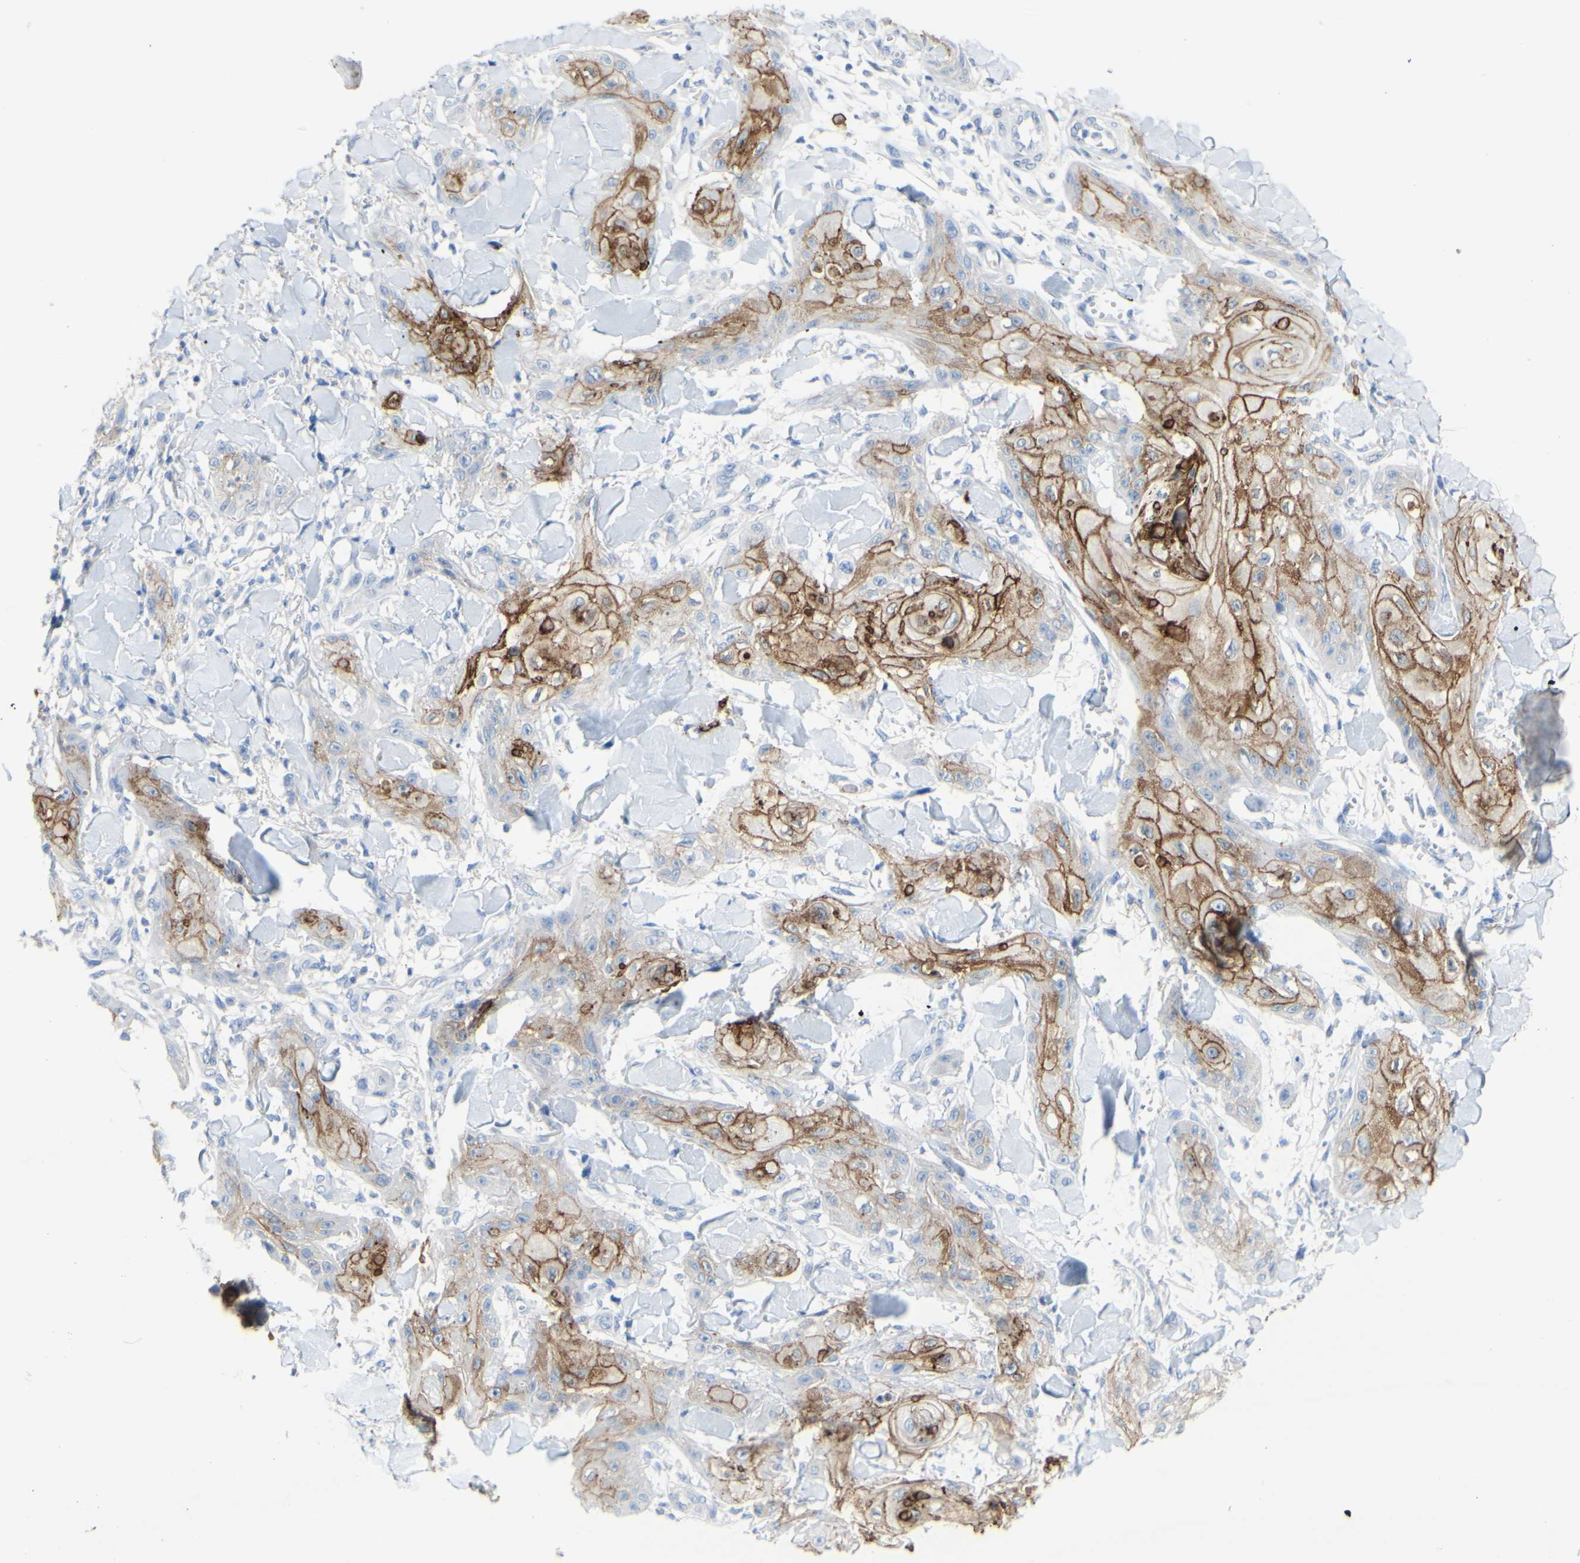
{"staining": {"intensity": "moderate", "quantity": ">75%", "location": "cytoplasmic/membranous"}, "tissue": "skin cancer", "cell_type": "Tumor cells", "image_type": "cancer", "snomed": [{"axis": "morphology", "description": "Squamous cell carcinoma, NOS"}, {"axis": "topography", "description": "Skin"}], "caption": "A high-resolution histopathology image shows IHC staining of skin squamous cell carcinoma, which reveals moderate cytoplasmic/membranous expression in about >75% of tumor cells.", "gene": "DSC2", "patient": {"sex": "male", "age": 74}}